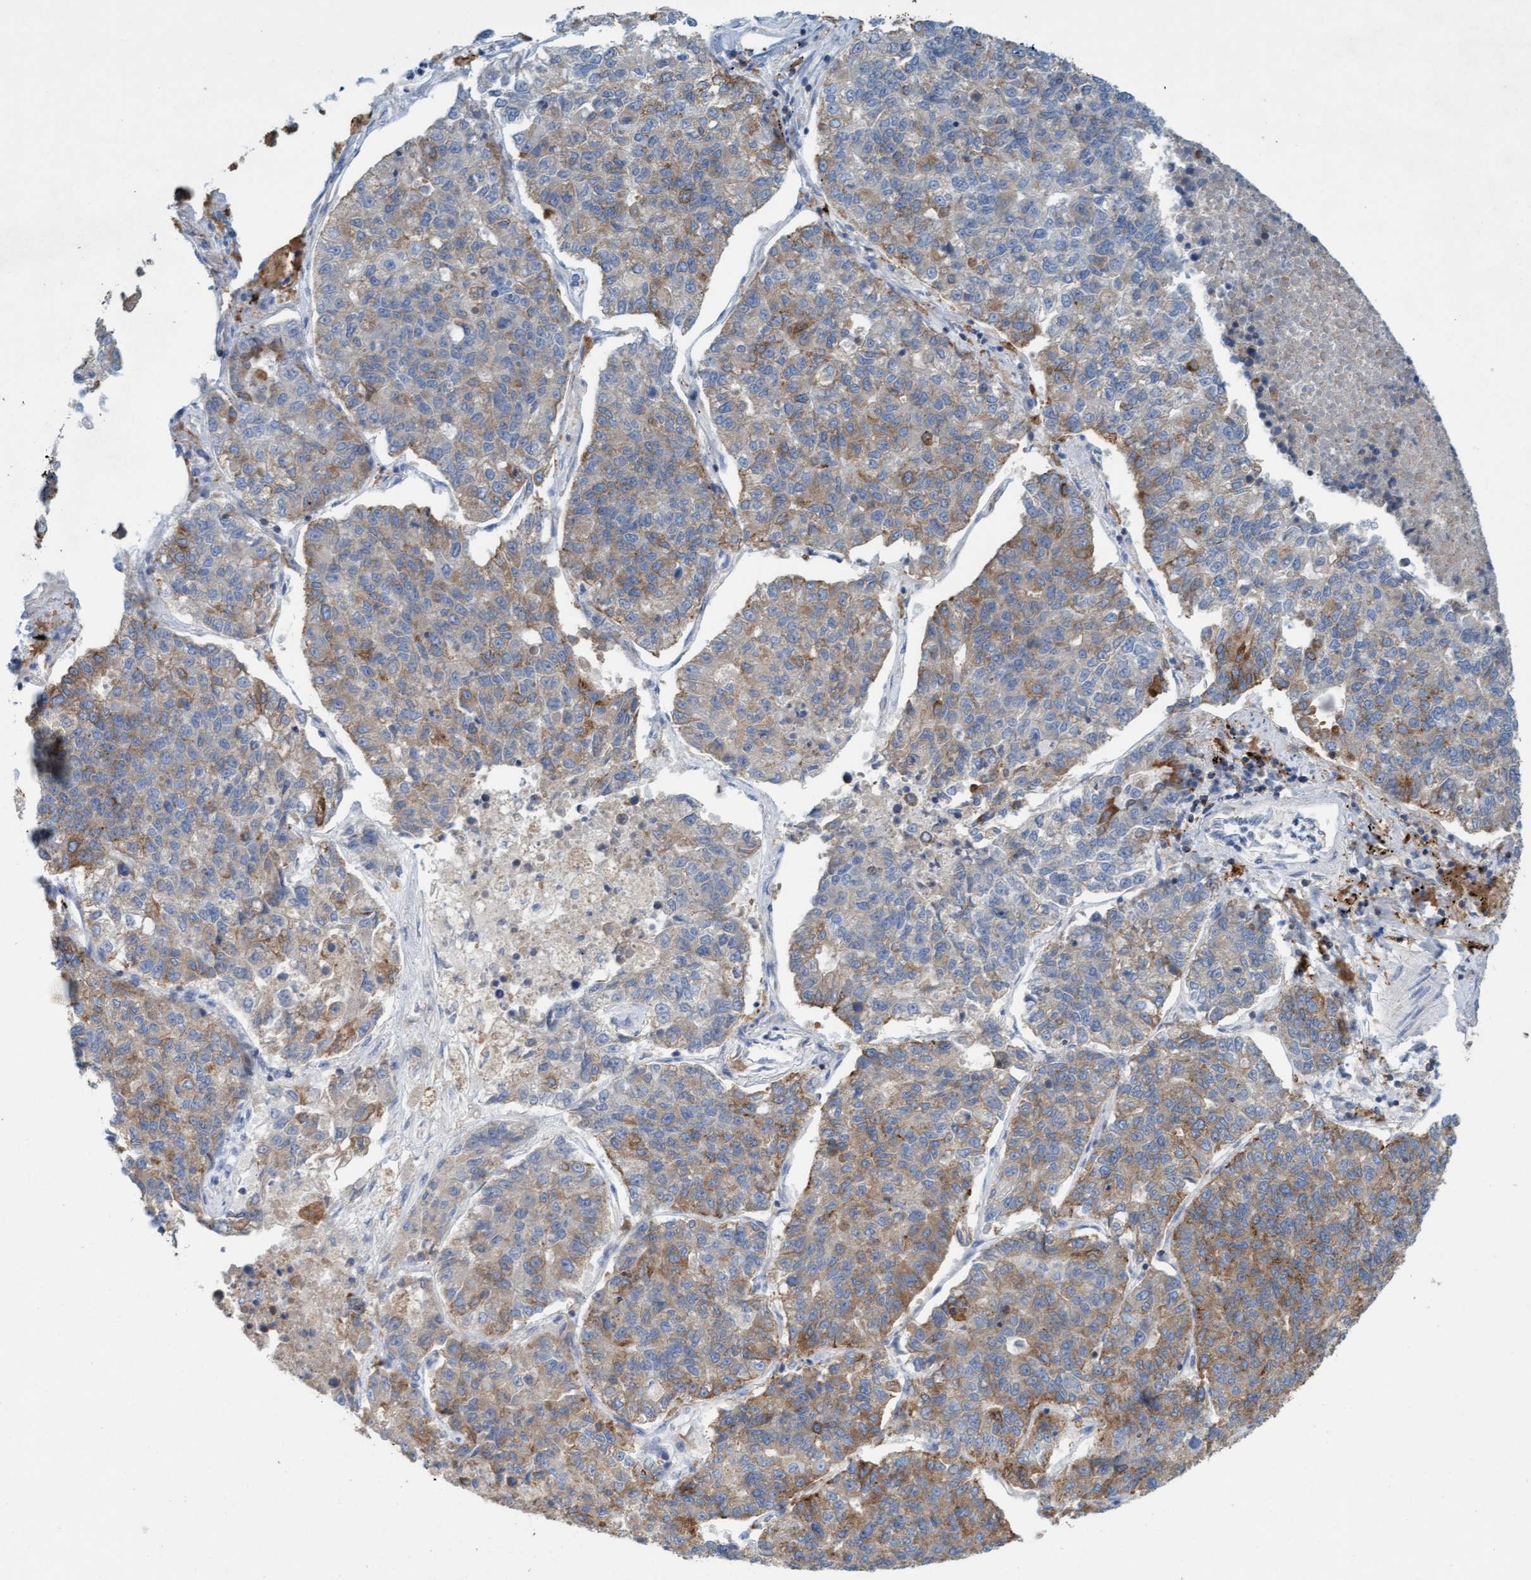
{"staining": {"intensity": "moderate", "quantity": "25%-75%", "location": "cytoplasmic/membranous"}, "tissue": "lung cancer", "cell_type": "Tumor cells", "image_type": "cancer", "snomed": [{"axis": "morphology", "description": "Adenocarcinoma, NOS"}, {"axis": "topography", "description": "Lung"}], "caption": "This is a photomicrograph of IHC staining of adenocarcinoma (lung), which shows moderate staining in the cytoplasmic/membranous of tumor cells.", "gene": "SIGIRR", "patient": {"sex": "male", "age": 49}}